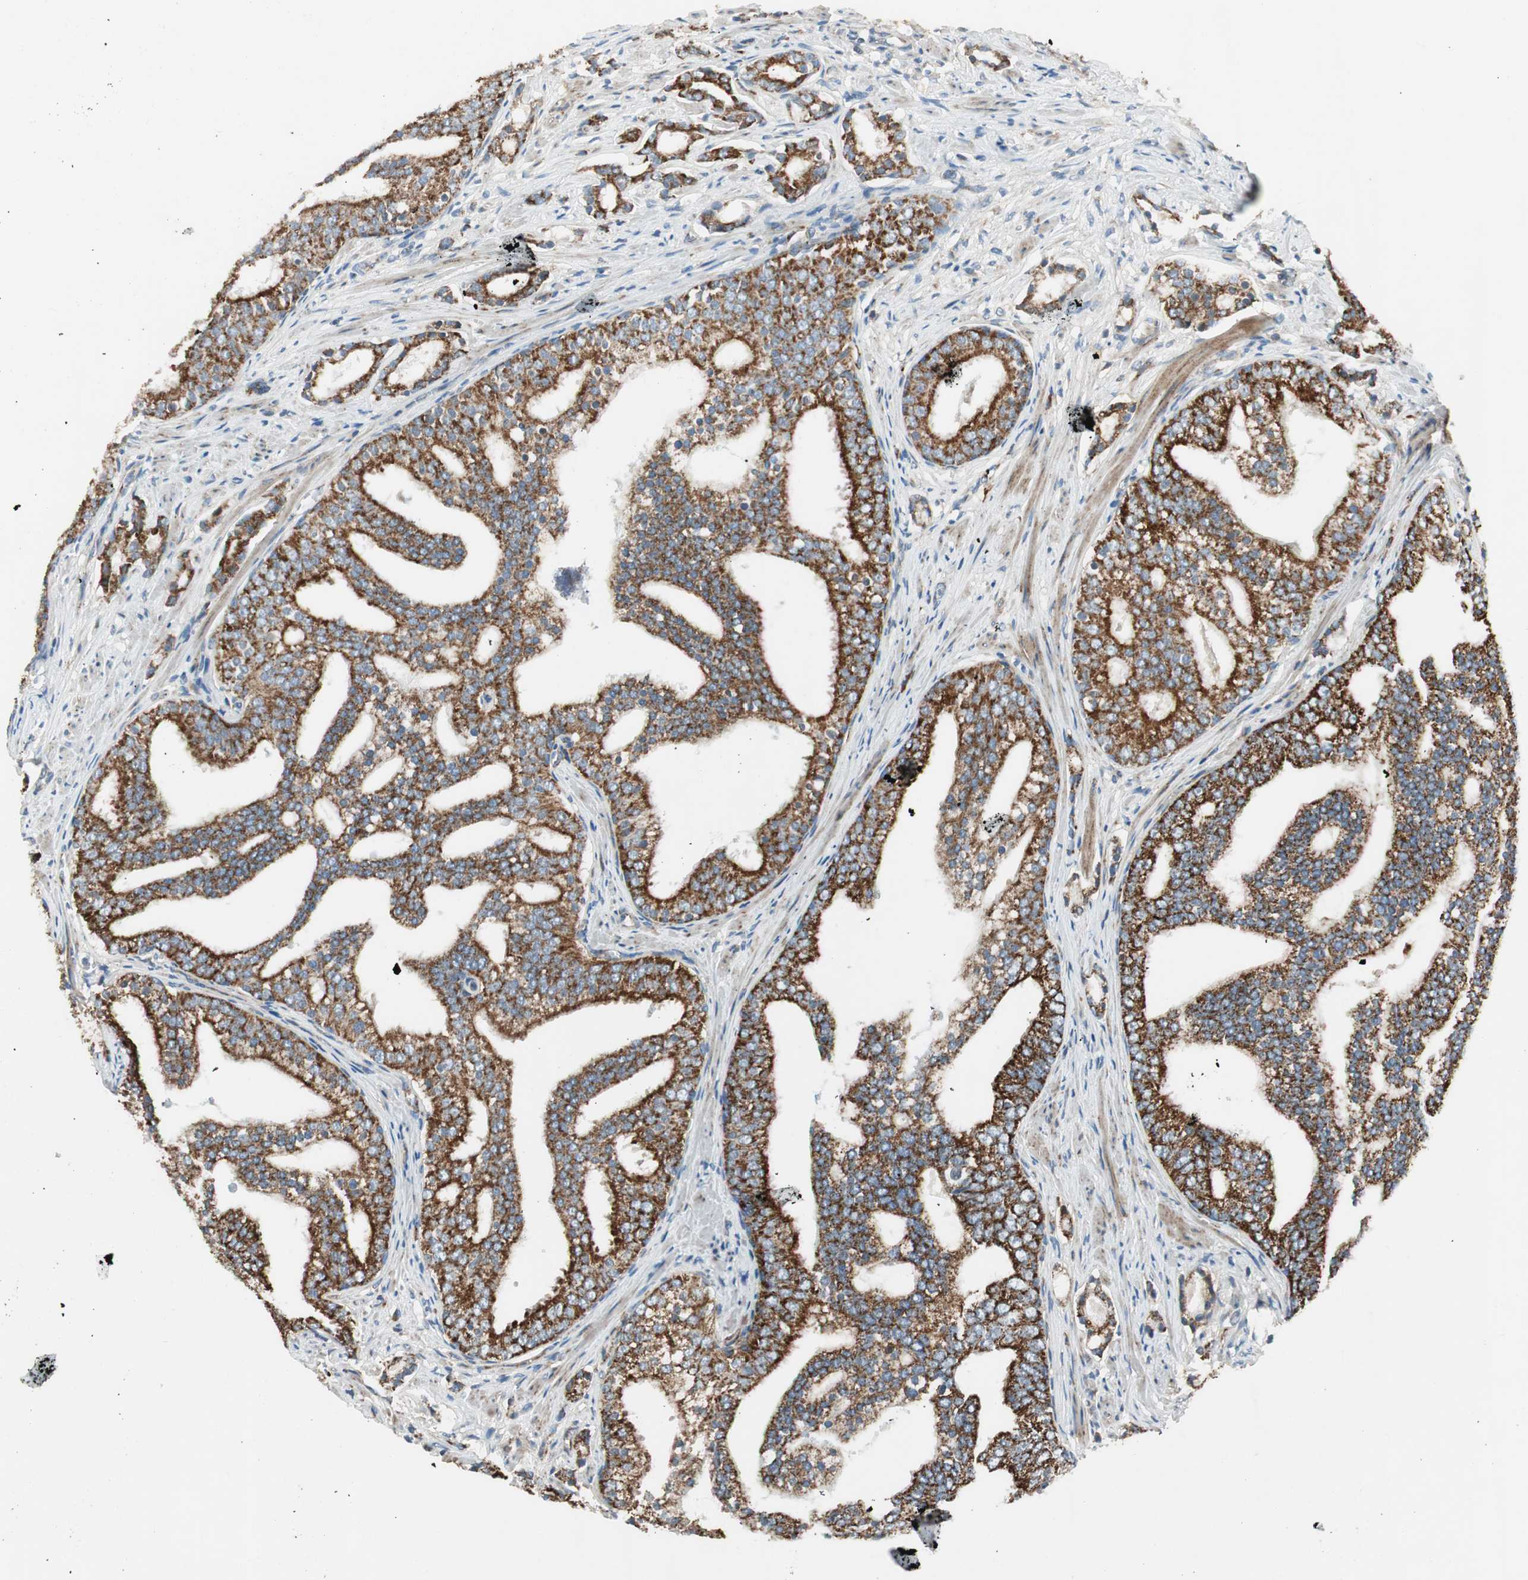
{"staining": {"intensity": "strong", "quantity": ">75%", "location": "cytoplasmic/membranous"}, "tissue": "prostate cancer", "cell_type": "Tumor cells", "image_type": "cancer", "snomed": [{"axis": "morphology", "description": "Adenocarcinoma, Low grade"}, {"axis": "topography", "description": "Prostate"}], "caption": "Strong cytoplasmic/membranous staining is appreciated in about >75% of tumor cells in prostate adenocarcinoma (low-grade).", "gene": "AKAP1", "patient": {"sex": "male", "age": 58}}